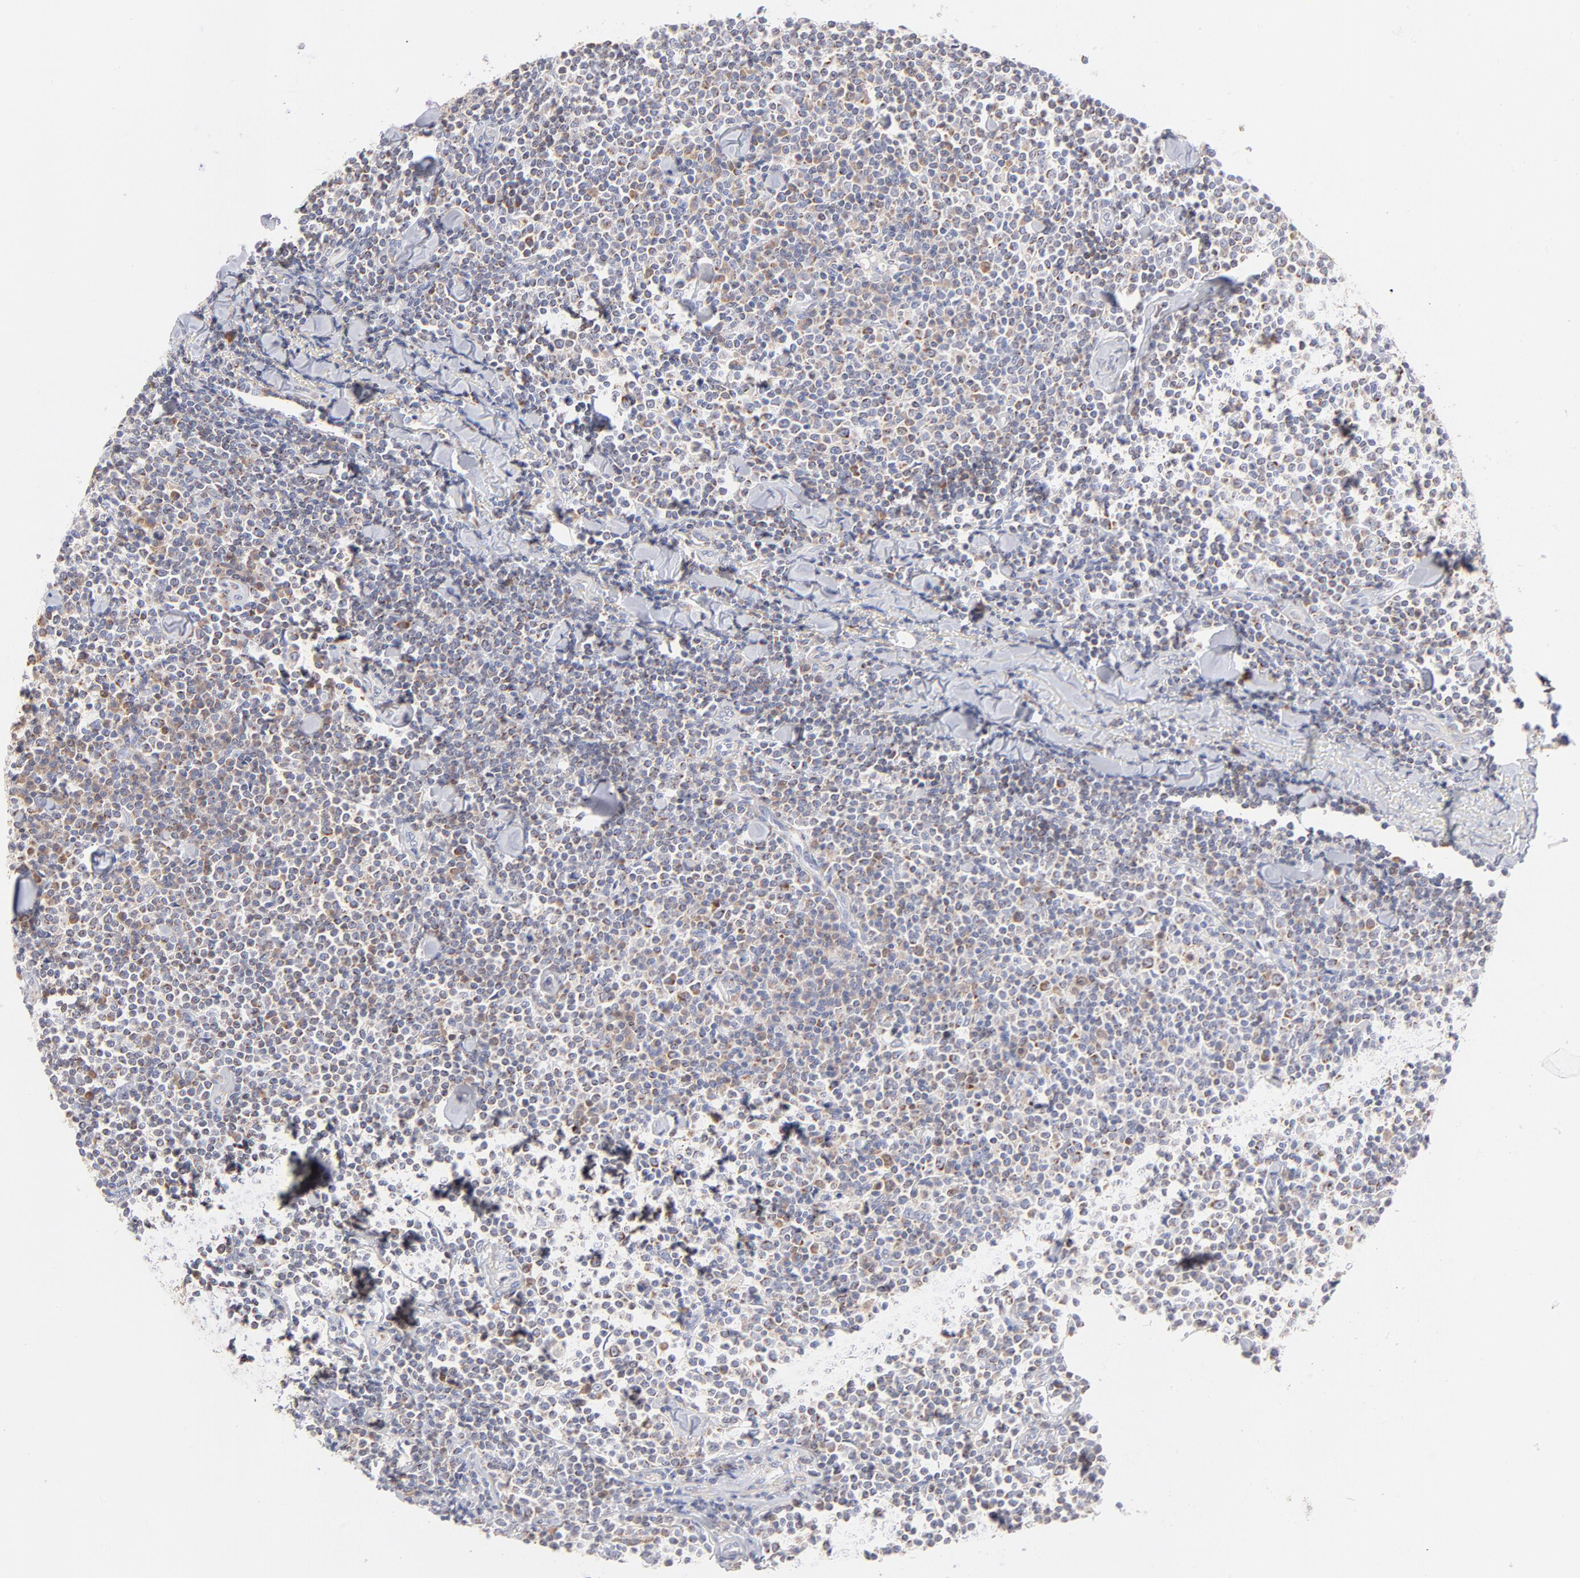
{"staining": {"intensity": "weak", "quantity": "<25%", "location": "cytoplasmic/membranous"}, "tissue": "lymphoma", "cell_type": "Tumor cells", "image_type": "cancer", "snomed": [{"axis": "morphology", "description": "Malignant lymphoma, non-Hodgkin's type, Low grade"}, {"axis": "topography", "description": "Soft tissue"}], "caption": "Immunohistochemistry (IHC) of human malignant lymphoma, non-Hodgkin's type (low-grade) displays no expression in tumor cells.", "gene": "TIMM8A", "patient": {"sex": "male", "age": 92}}